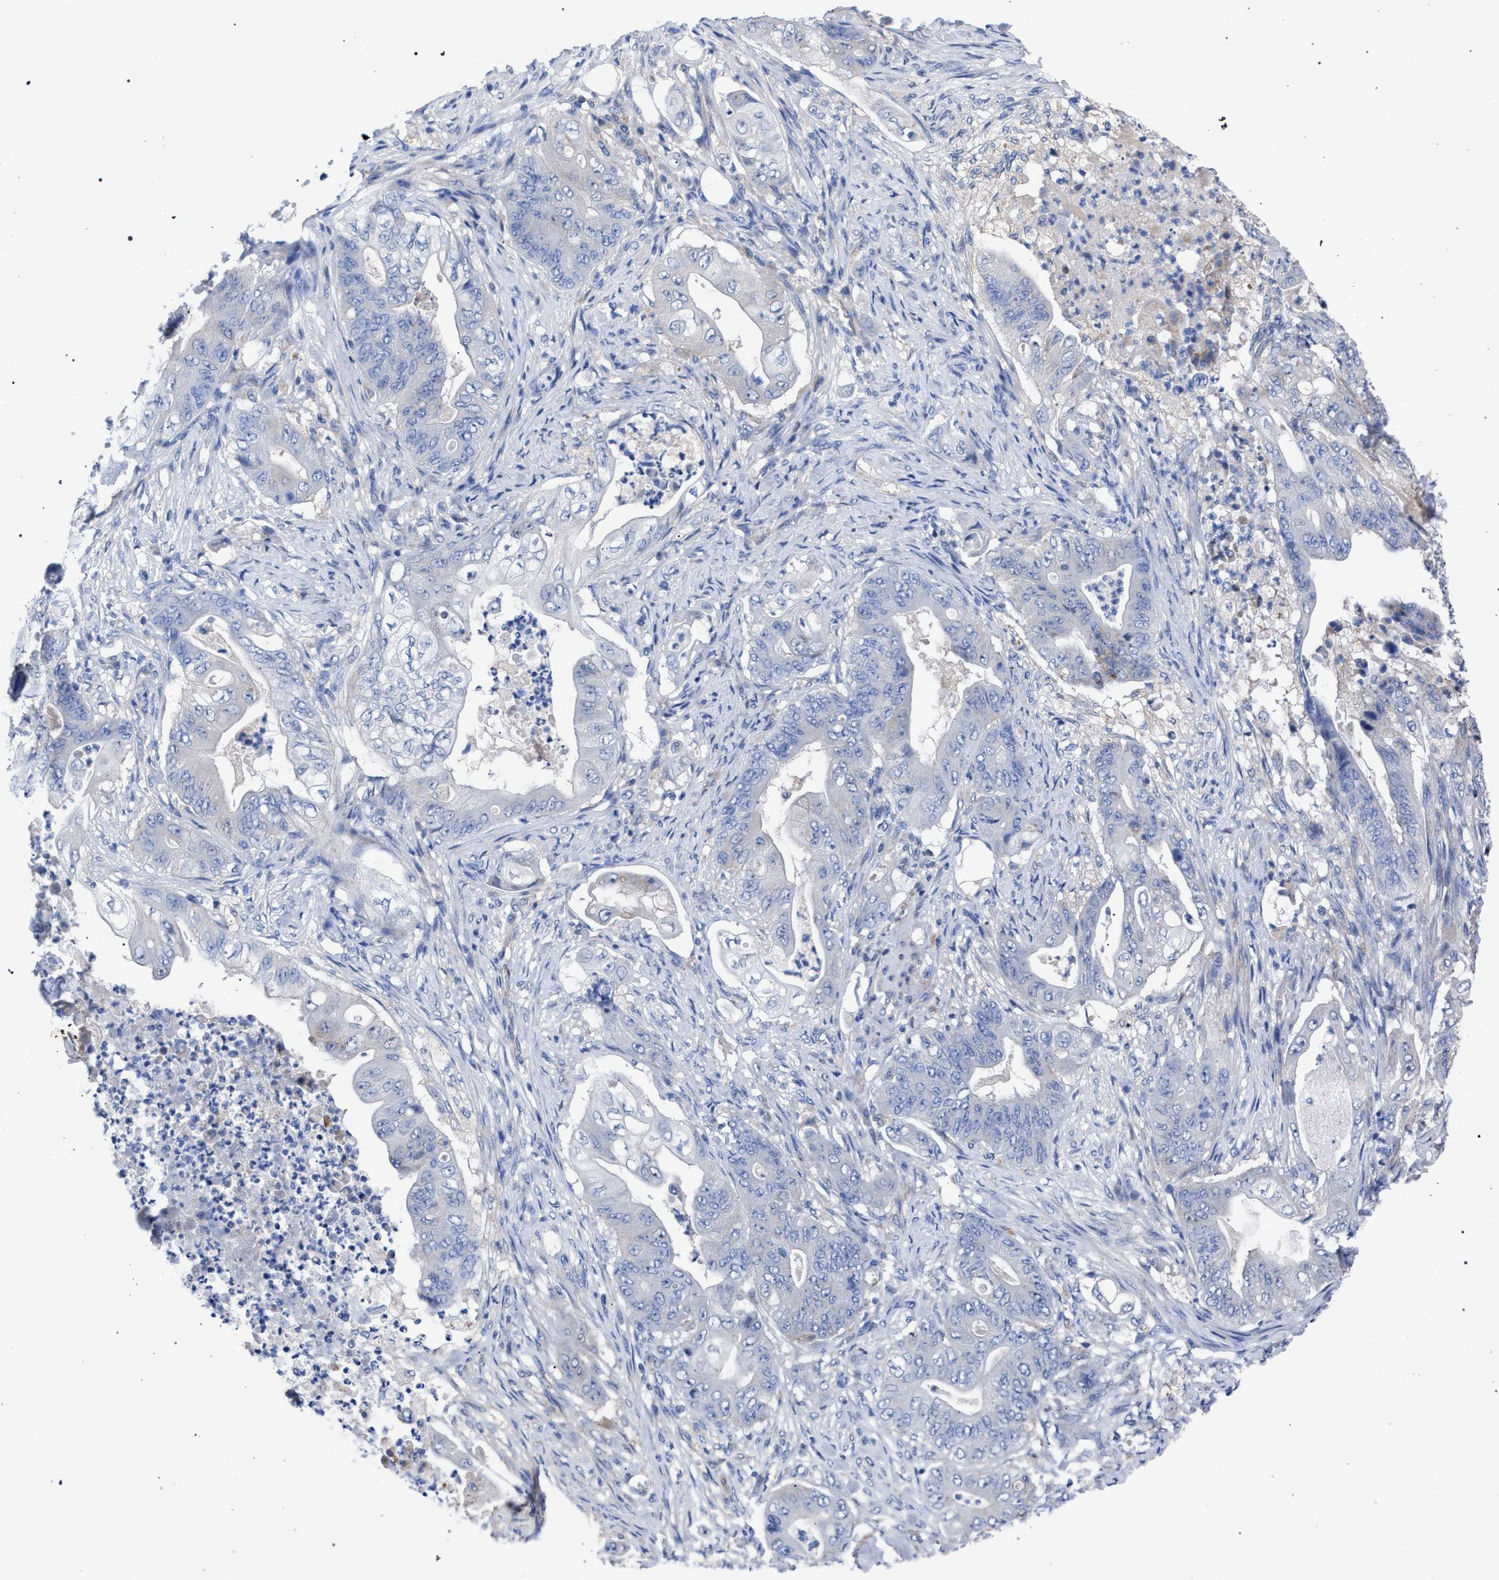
{"staining": {"intensity": "negative", "quantity": "none", "location": "none"}, "tissue": "stomach cancer", "cell_type": "Tumor cells", "image_type": "cancer", "snomed": [{"axis": "morphology", "description": "Adenocarcinoma, NOS"}, {"axis": "topography", "description": "Stomach"}], "caption": "DAB (3,3'-diaminobenzidine) immunohistochemical staining of human adenocarcinoma (stomach) exhibits no significant staining in tumor cells.", "gene": "GMPR", "patient": {"sex": "female", "age": 73}}